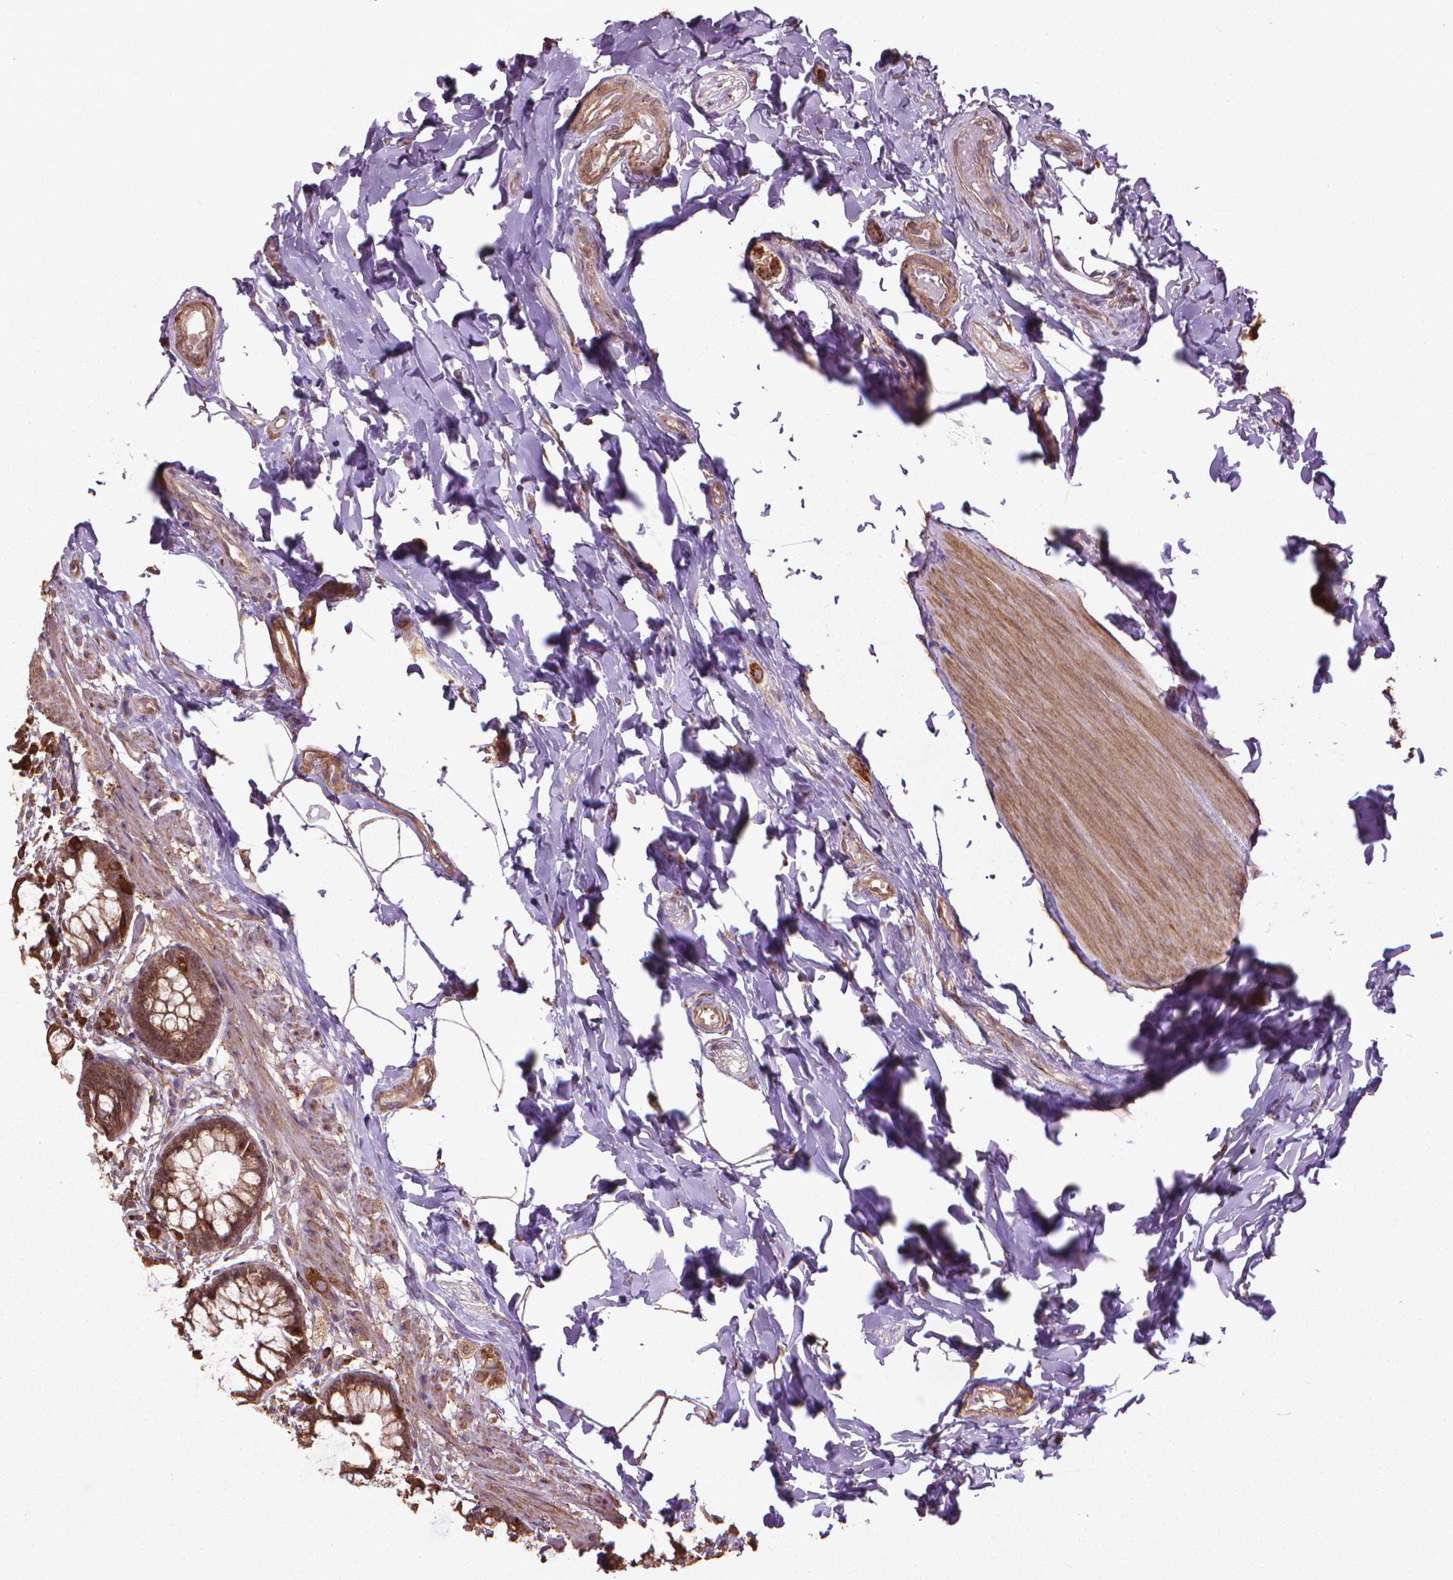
{"staining": {"intensity": "moderate", "quantity": ">75%", "location": "cytoplasmic/membranous"}, "tissue": "rectum", "cell_type": "Glandular cells", "image_type": "normal", "snomed": [{"axis": "morphology", "description": "Normal tissue, NOS"}, {"axis": "topography", "description": "Rectum"}], "caption": "High-magnification brightfield microscopy of unremarkable rectum stained with DAB (3,3'-diaminobenzidine) (brown) and counterstained with hematoxylin (blue). glandular cells exhibit moderate cytoplasmic/membranous expression is present in about>75% of cells.", "gene": "GAS1", "patient": {"sex": "female", "age": 62}}